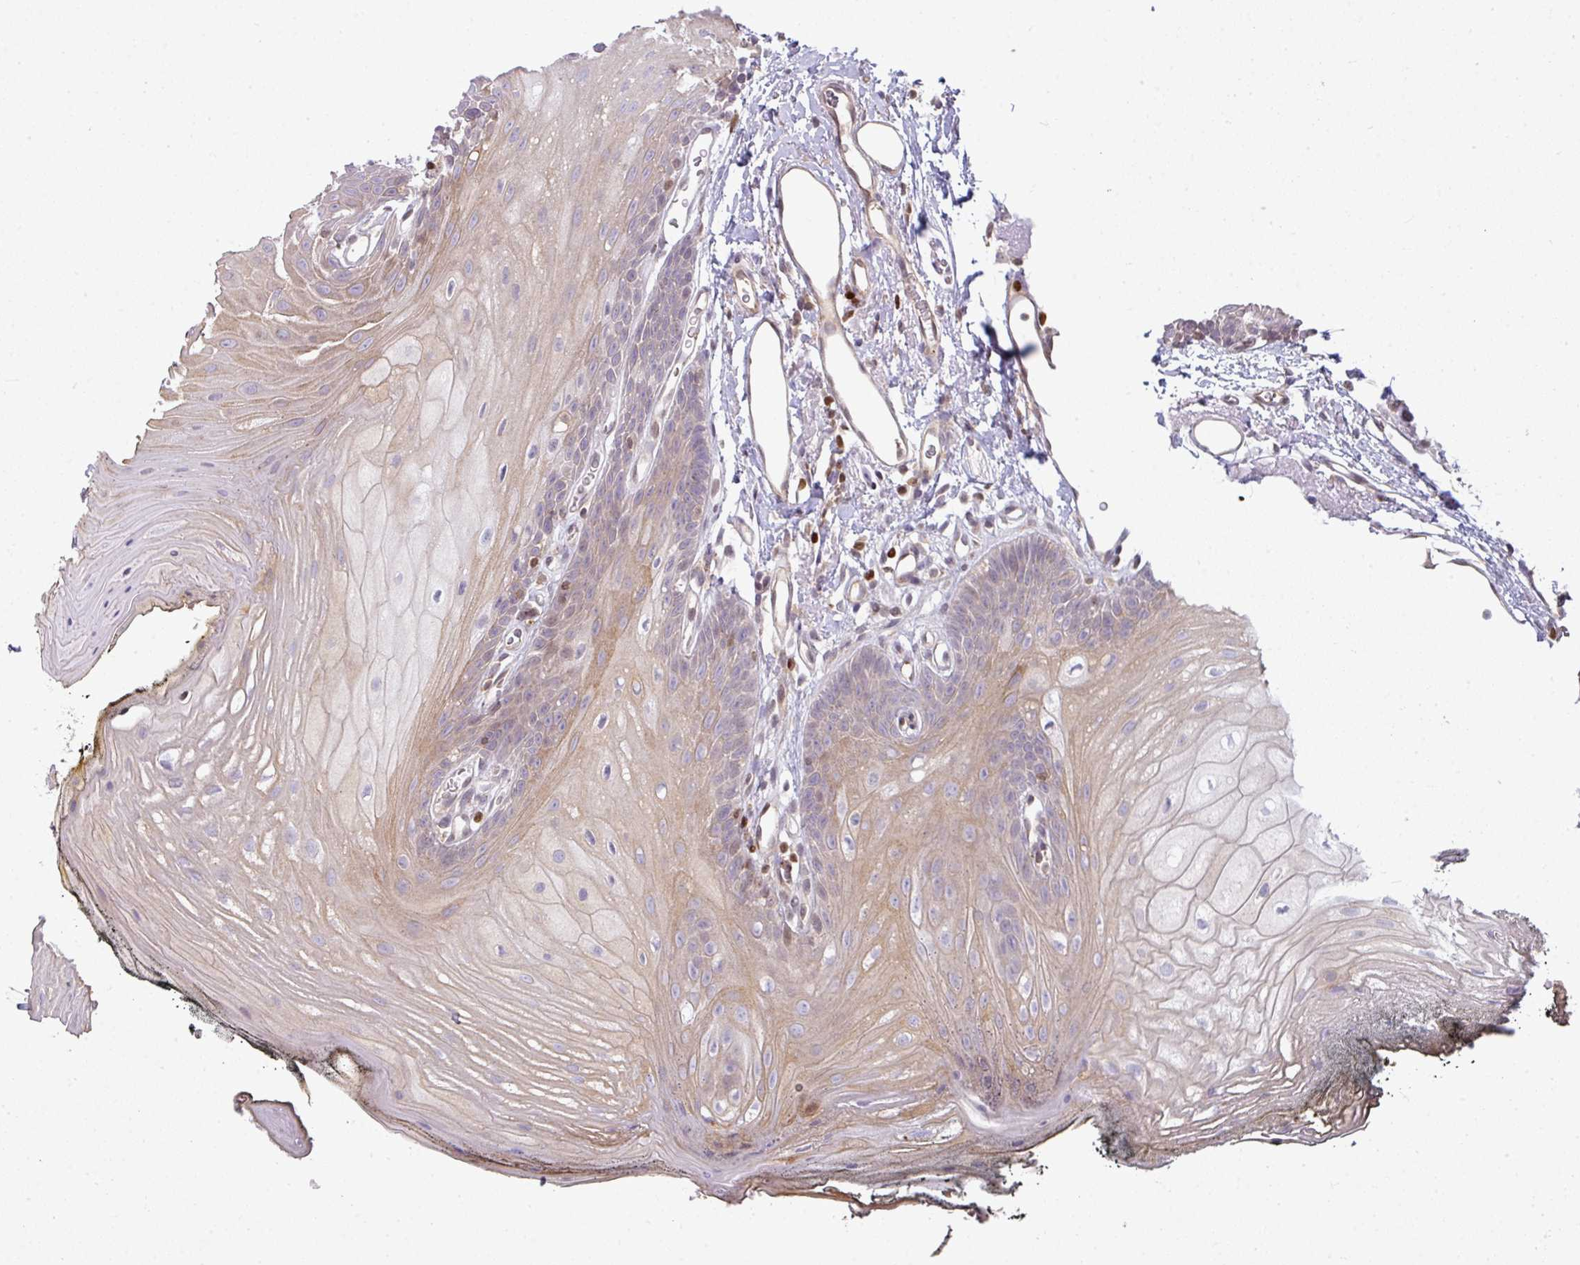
{"staining": {"intensity": "moderate", "quantity": "<25%", "location": "cytoplasmic/membranous"}, "tissue": "oral mucosa", "cell_type": "Squamous epithelial cells", "image_type": "normal", "snomed": [{"axis": "morphology", "description": "Normal tissue, NOS"}, {"axis": "morphology", "description": "Squamous cell carcinoma, NOS"}, {"axis": "topography", "description": "Oral tissue"}, {"axis": "topography", "description": "Head-Neck"}], "caption": "Moderate cytoplasmic/membranous positivity is seen in about <25% of squamous epithelial cells in unremarkable oral mucosa. Using DAB (brown) and hematoxylin (blue) stains, captured at high magnification using brightfield microscopy.", "gene": "STAT5A", "patient": {"sex": "female", "age": 81}}